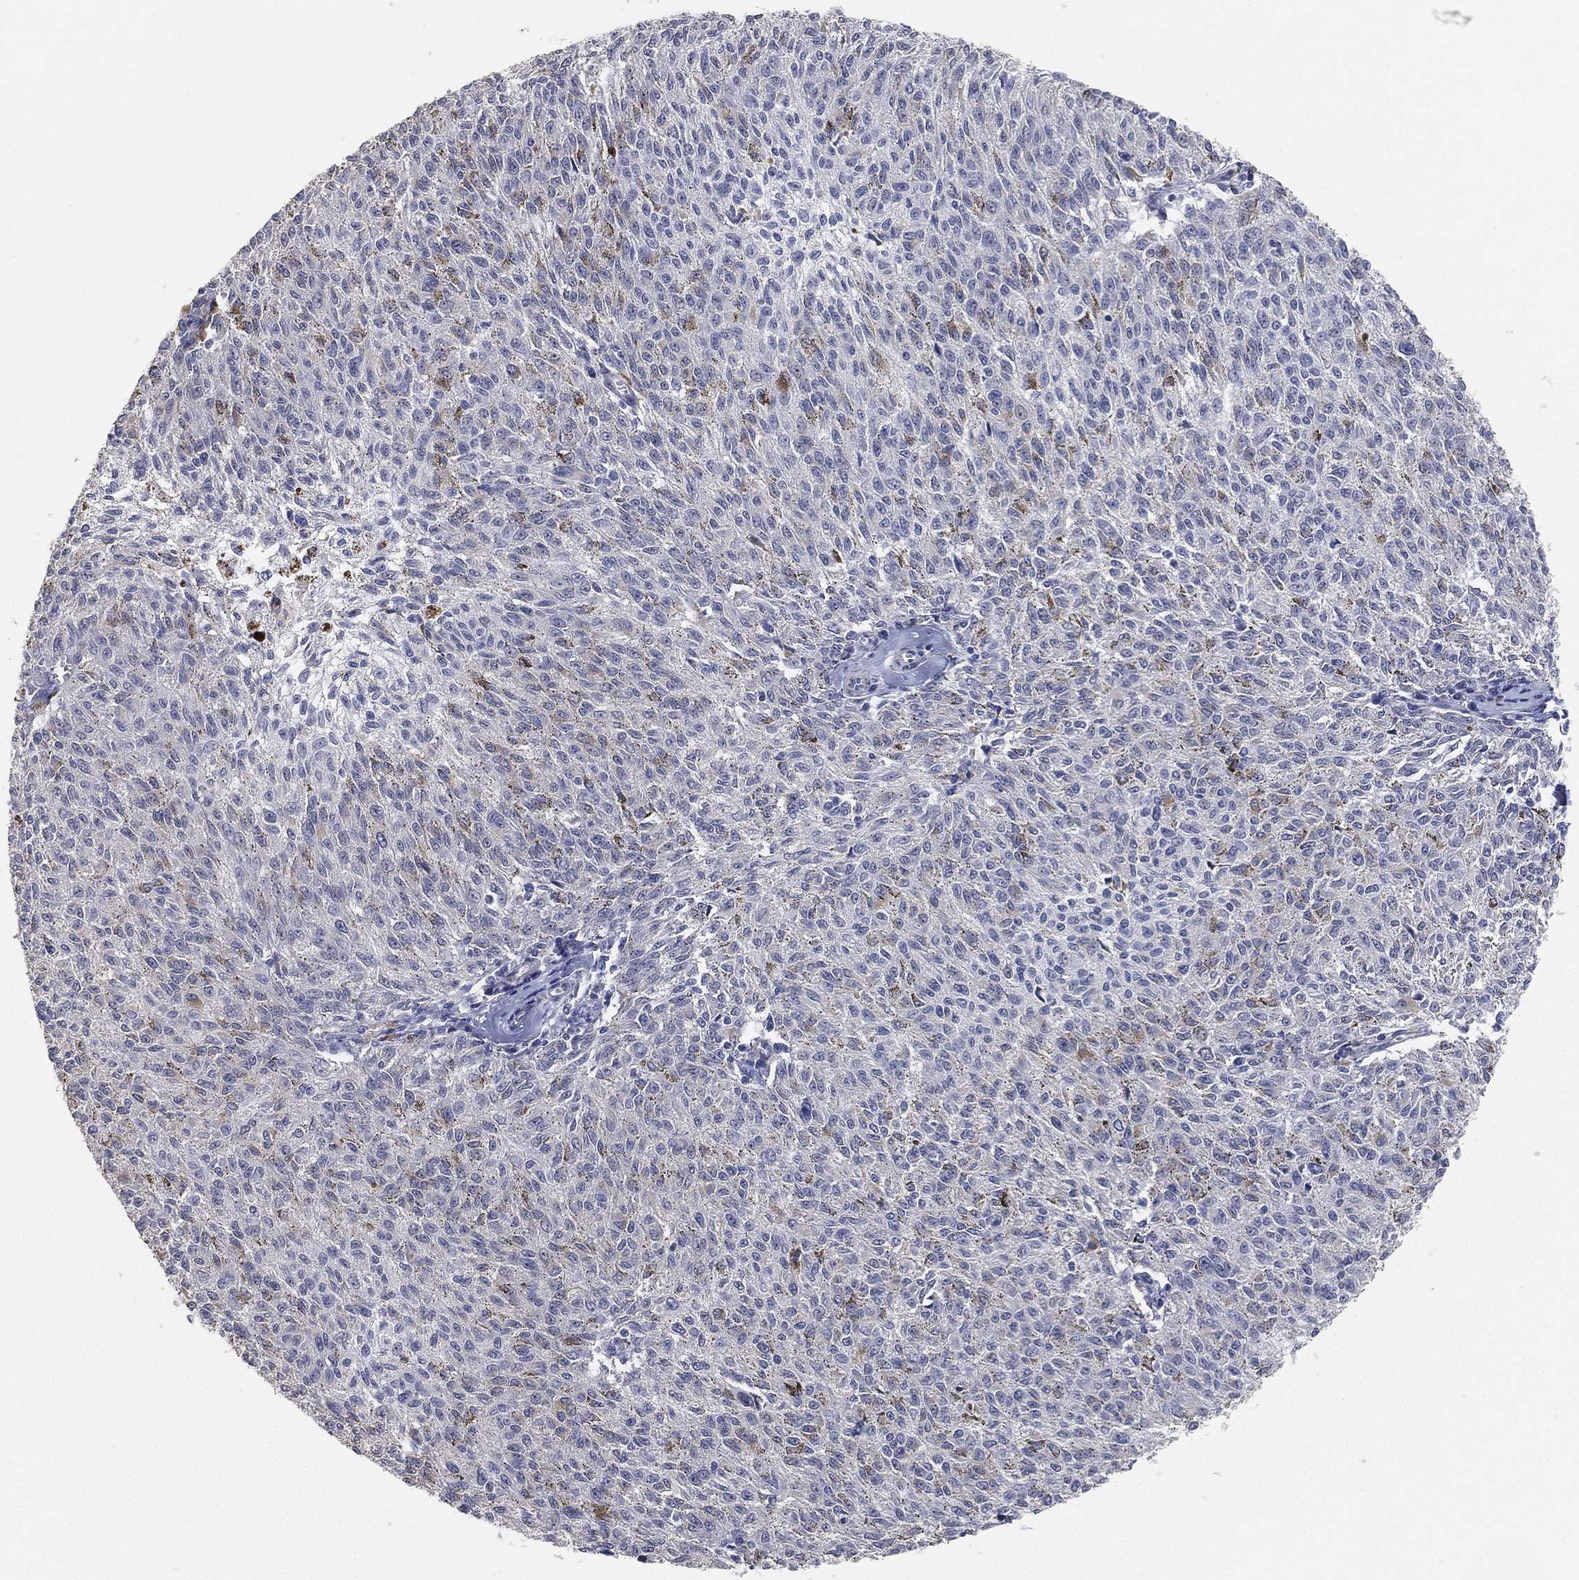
{"staining": {"intensity": "negative", "quantity": "none", "location": "none"}, "tissue": "melanoma", "cell_type": "Tumor cells", "image_type": "cancer", "snomed": [{"axis": "morphology", "description": "Malignant melanoma, NOS"}, {"axis": "topography", "description": "Skin"}], "caption": "Immunohistochemistry (IHC) of human melanoma shows no staining in tumor cells. (Immunohistochemistry (IHC), brightfield microscopy, high magnification).", "gene": "GPR61", "patient": {"sex": "female", "age": 72}}